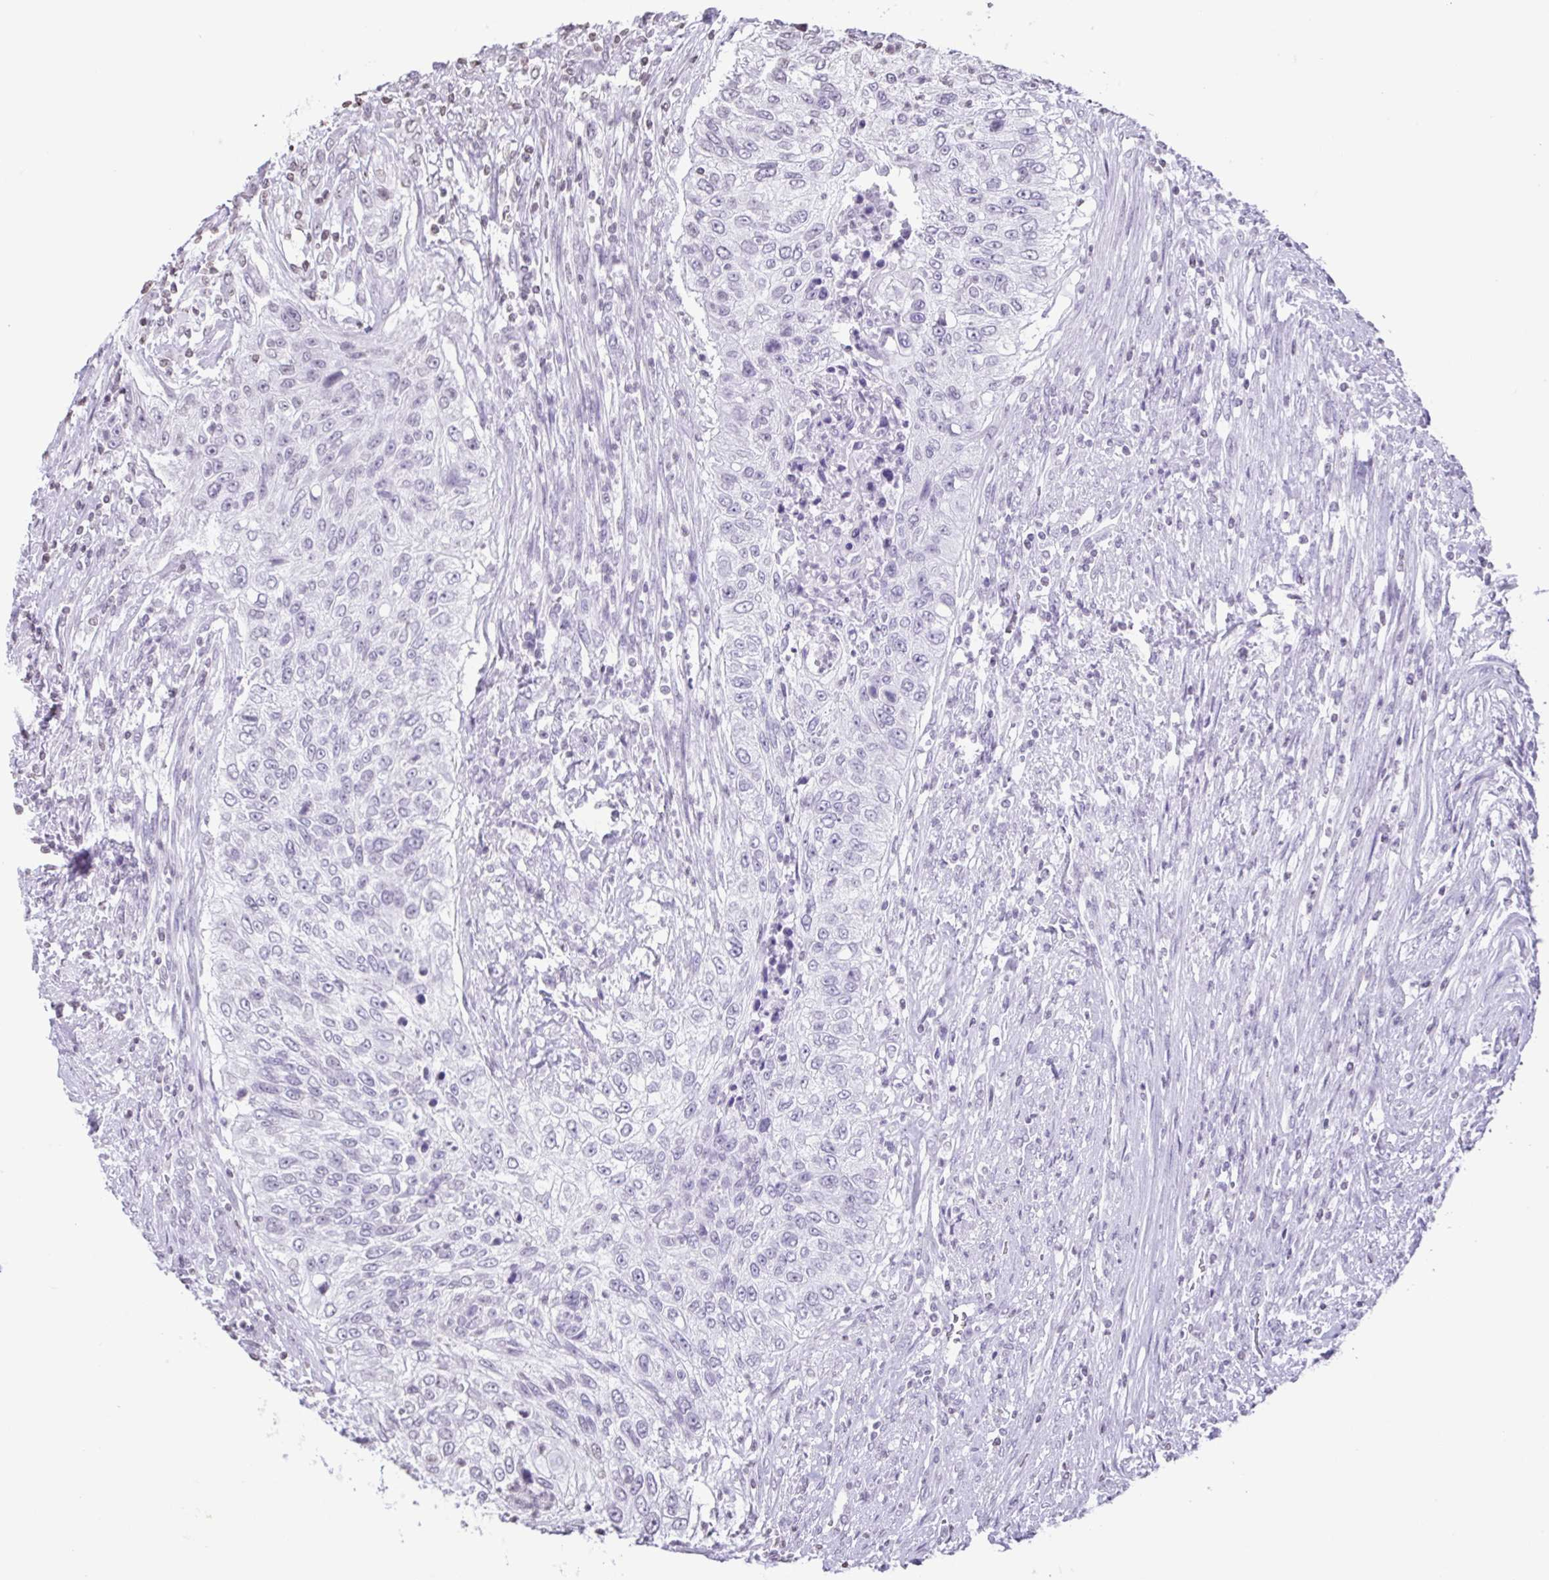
{"staining": {"intensity": "negative", "quantity": "none", "location": "none"}, "tissue": "urothelial cancer", "cell_type": "Tumor cells", "image_type": "cancer", "snomed": [{"axis": "morphology", "description": "Urothelial carcinoma, High grade"}, {"axis": "topography", "description": "Urinary bladder"}], "caption": "High magnification brightfield microscopy of high-grade urothelial carcinoma stained with DAB (brown) and counterstained with hematoxylin (blue): tumor cells show no significant positivity.", "gene": "VCY1B", "patient": {"sex": "female", "age": 60}}